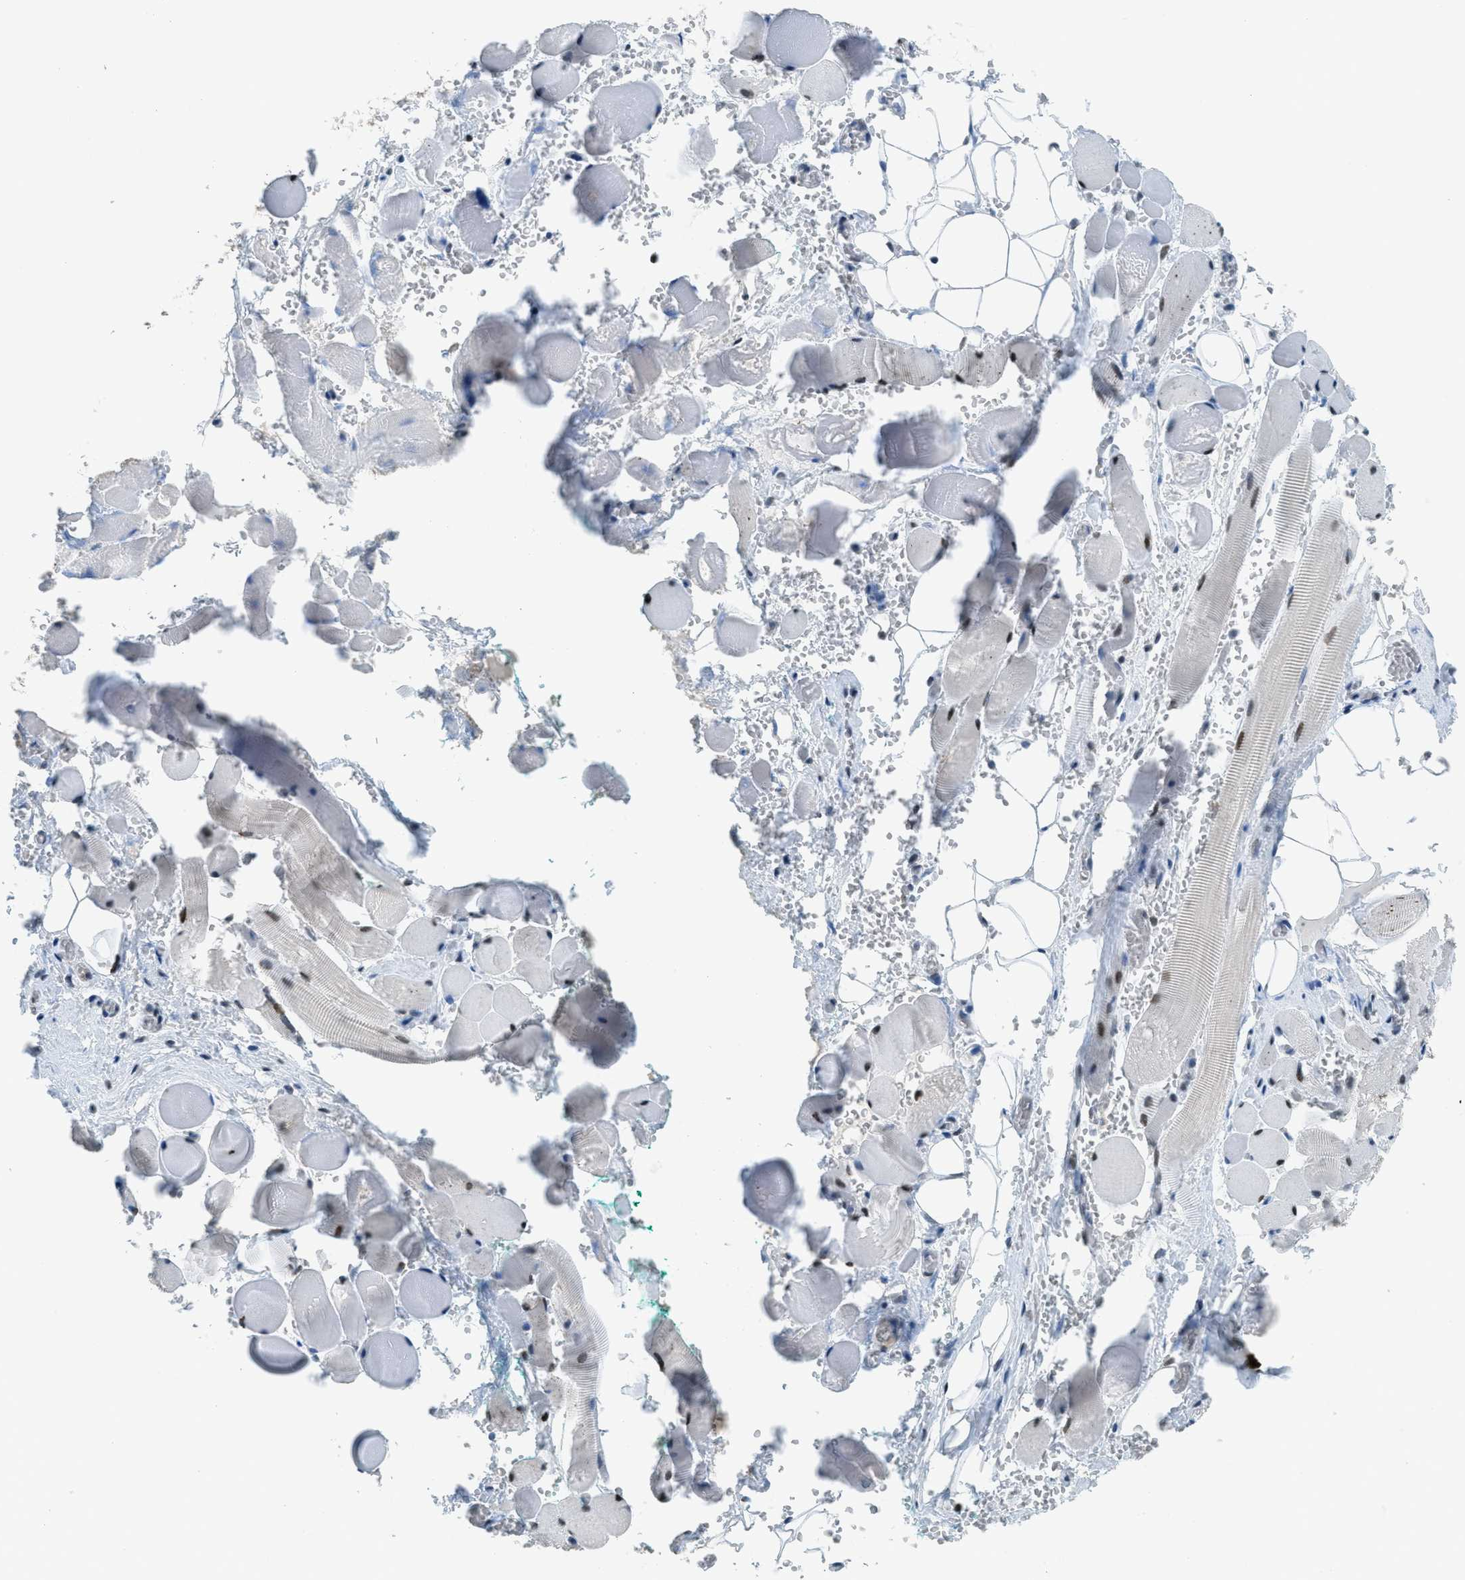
{"staining": {"intensity": "weak", "quantity": "<25%", "location": "cytoplasmic/membranous"}, "tissue": "adipose tissue", "cell_type": "Adipocytes", "image_type": "normal", "snomed": [{"axis": "morphology", "description": "Squamous cell carcinoma, NOS"}, {"axis": "topography", "description": "Oral tissue"}, {"axis": "topography", "description": "Head-Neck"}], "caption": "Micrograph shows no protein staining in adipocytes of unremarkable adipose tissue.", "gene": "TTC13", "patient": {"sex": "female", "age": 50}}